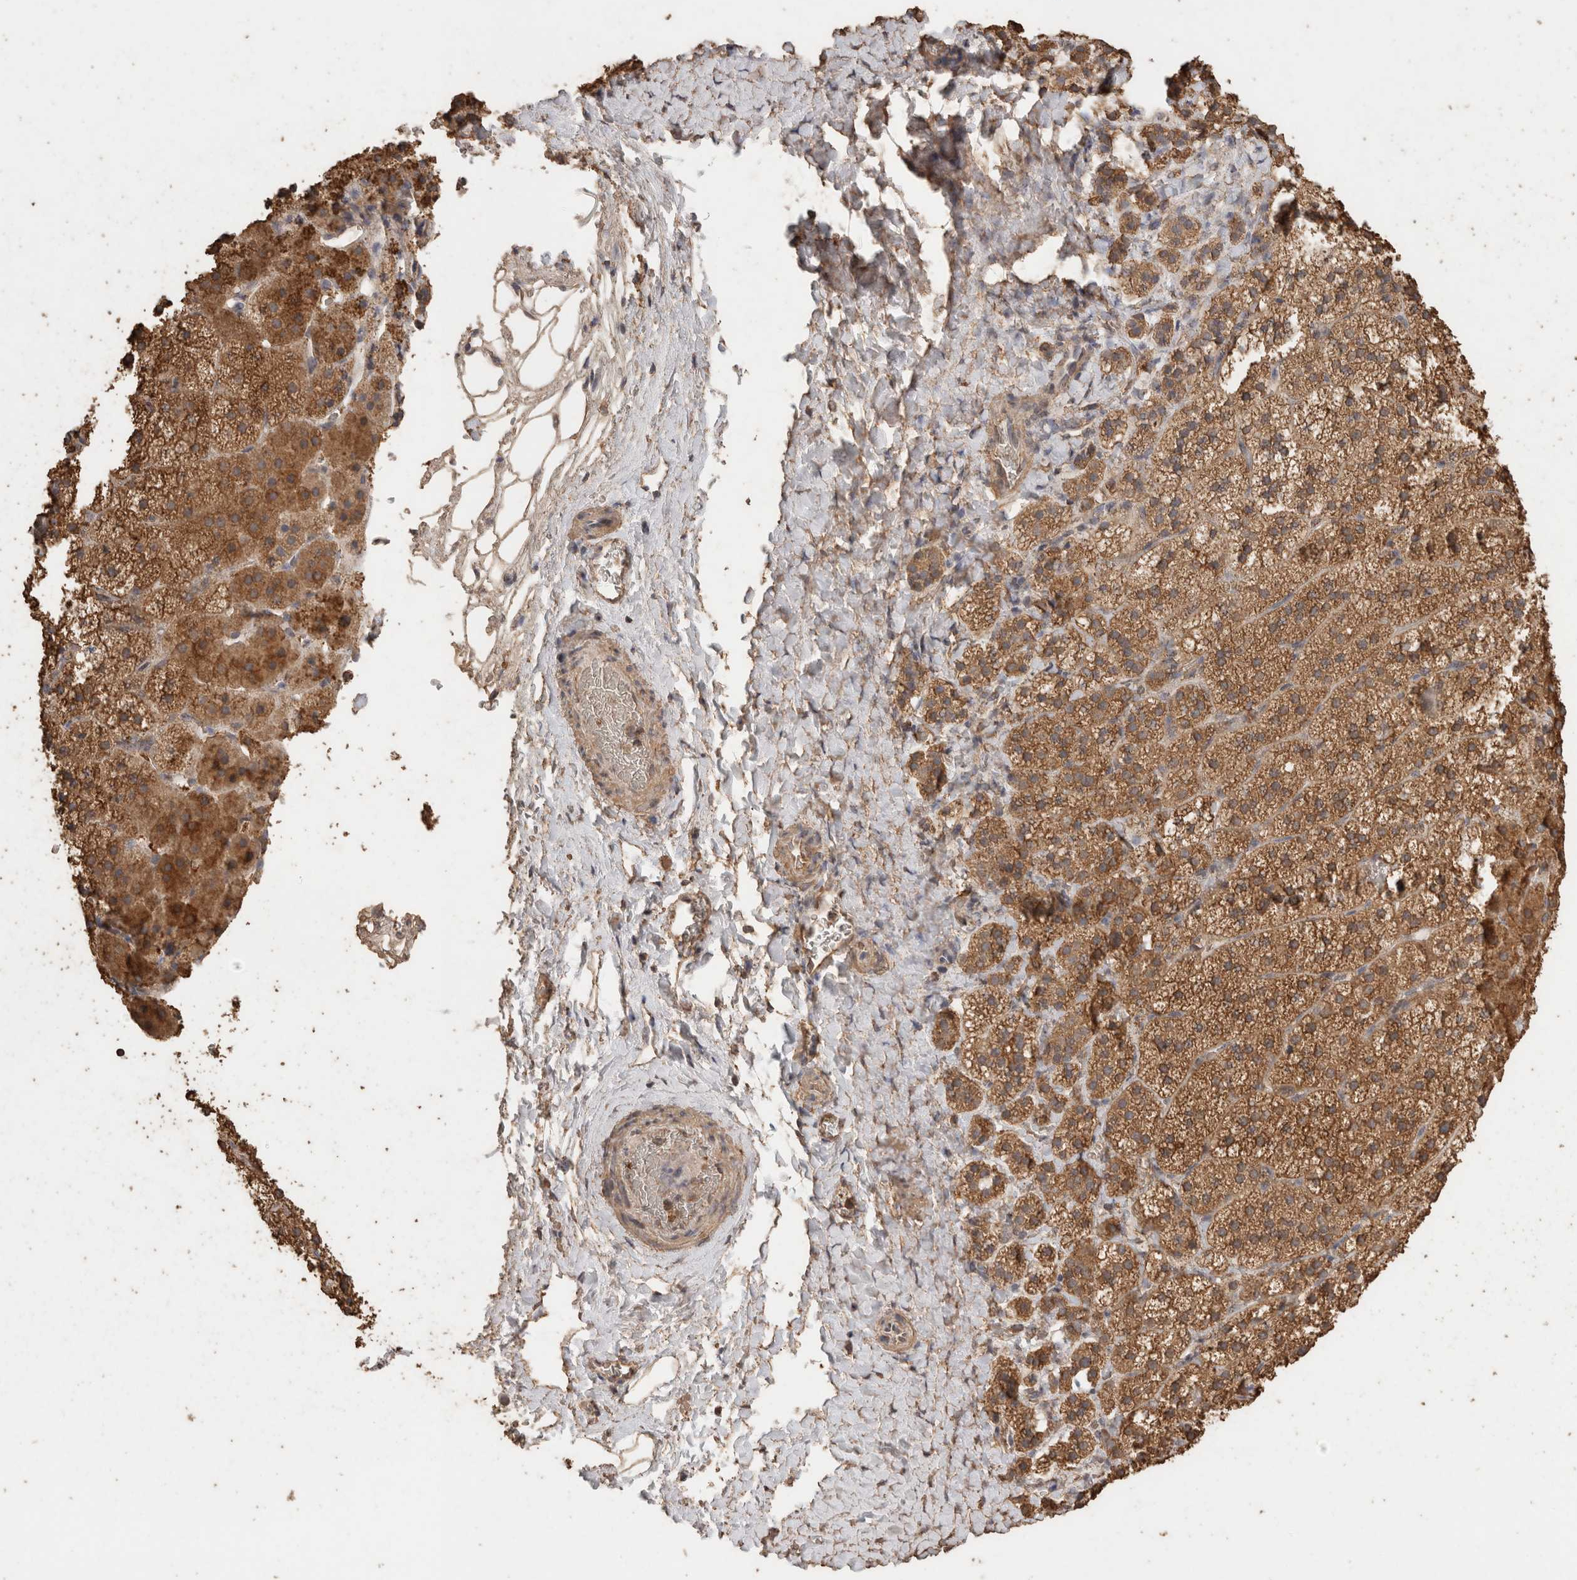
{"staining": {"intensity": "moderate", "quantity": ">75%", "location": "cytoplasmic/membranous"}, "tissue": "adrenal gland", "cell_type": "Glandular cells", "image_type": "normal", "snomed": [{"axis": "morphology", "description": "Normal tissue, NOS"}, {"axis": "topography", "description": "Adrenal gland"}], "caption": "Immunohistochemical staining of unremarkable human adrenal gland displays moderate cytoplasmic/membranous protein expression in approximately >75% of glandular cells.", "gene": "CX3CL1", "patient": {"sex": "female", "age": 44}}